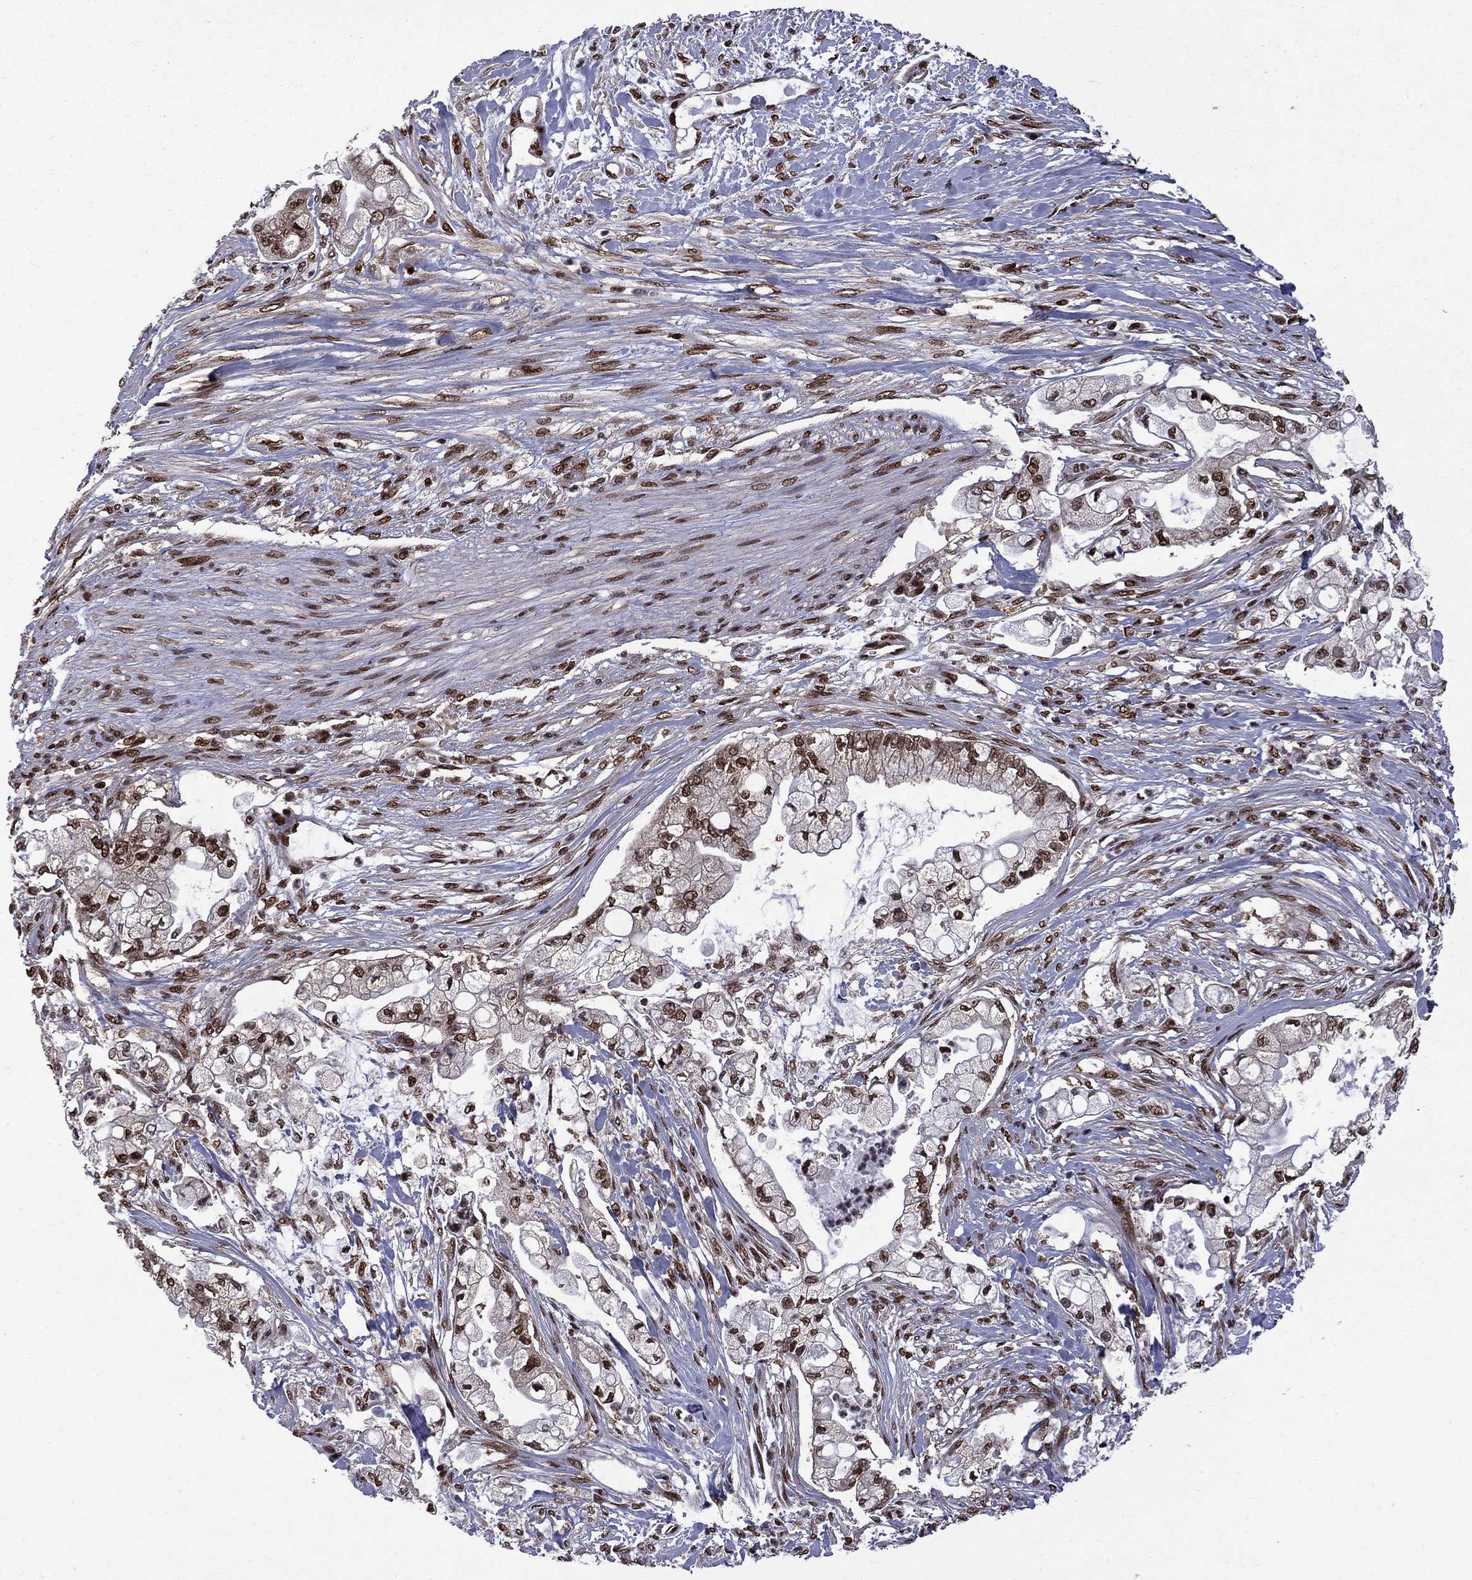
{"staining": {"intensity": "strong", "quantity": ">75%", "location": "nuclear"}, "tissue": "pancreatic cancer", "cell_type": "Tumor cells", "image_type": "cancer", "snomed": [{"axis": "morphology", "description": "Adenocarcinoma, NOS"}, {"axis": "topography", "description": "Pancreas"}], "caption": "There is high levels of strong nuclear positivity in tumor cells of adenocarcinoma (pancreatic), as demonstrated by immunohistochemical staining (brown color).", "gene": "MED25", "patient": {"sex": "female", "age": 69}}